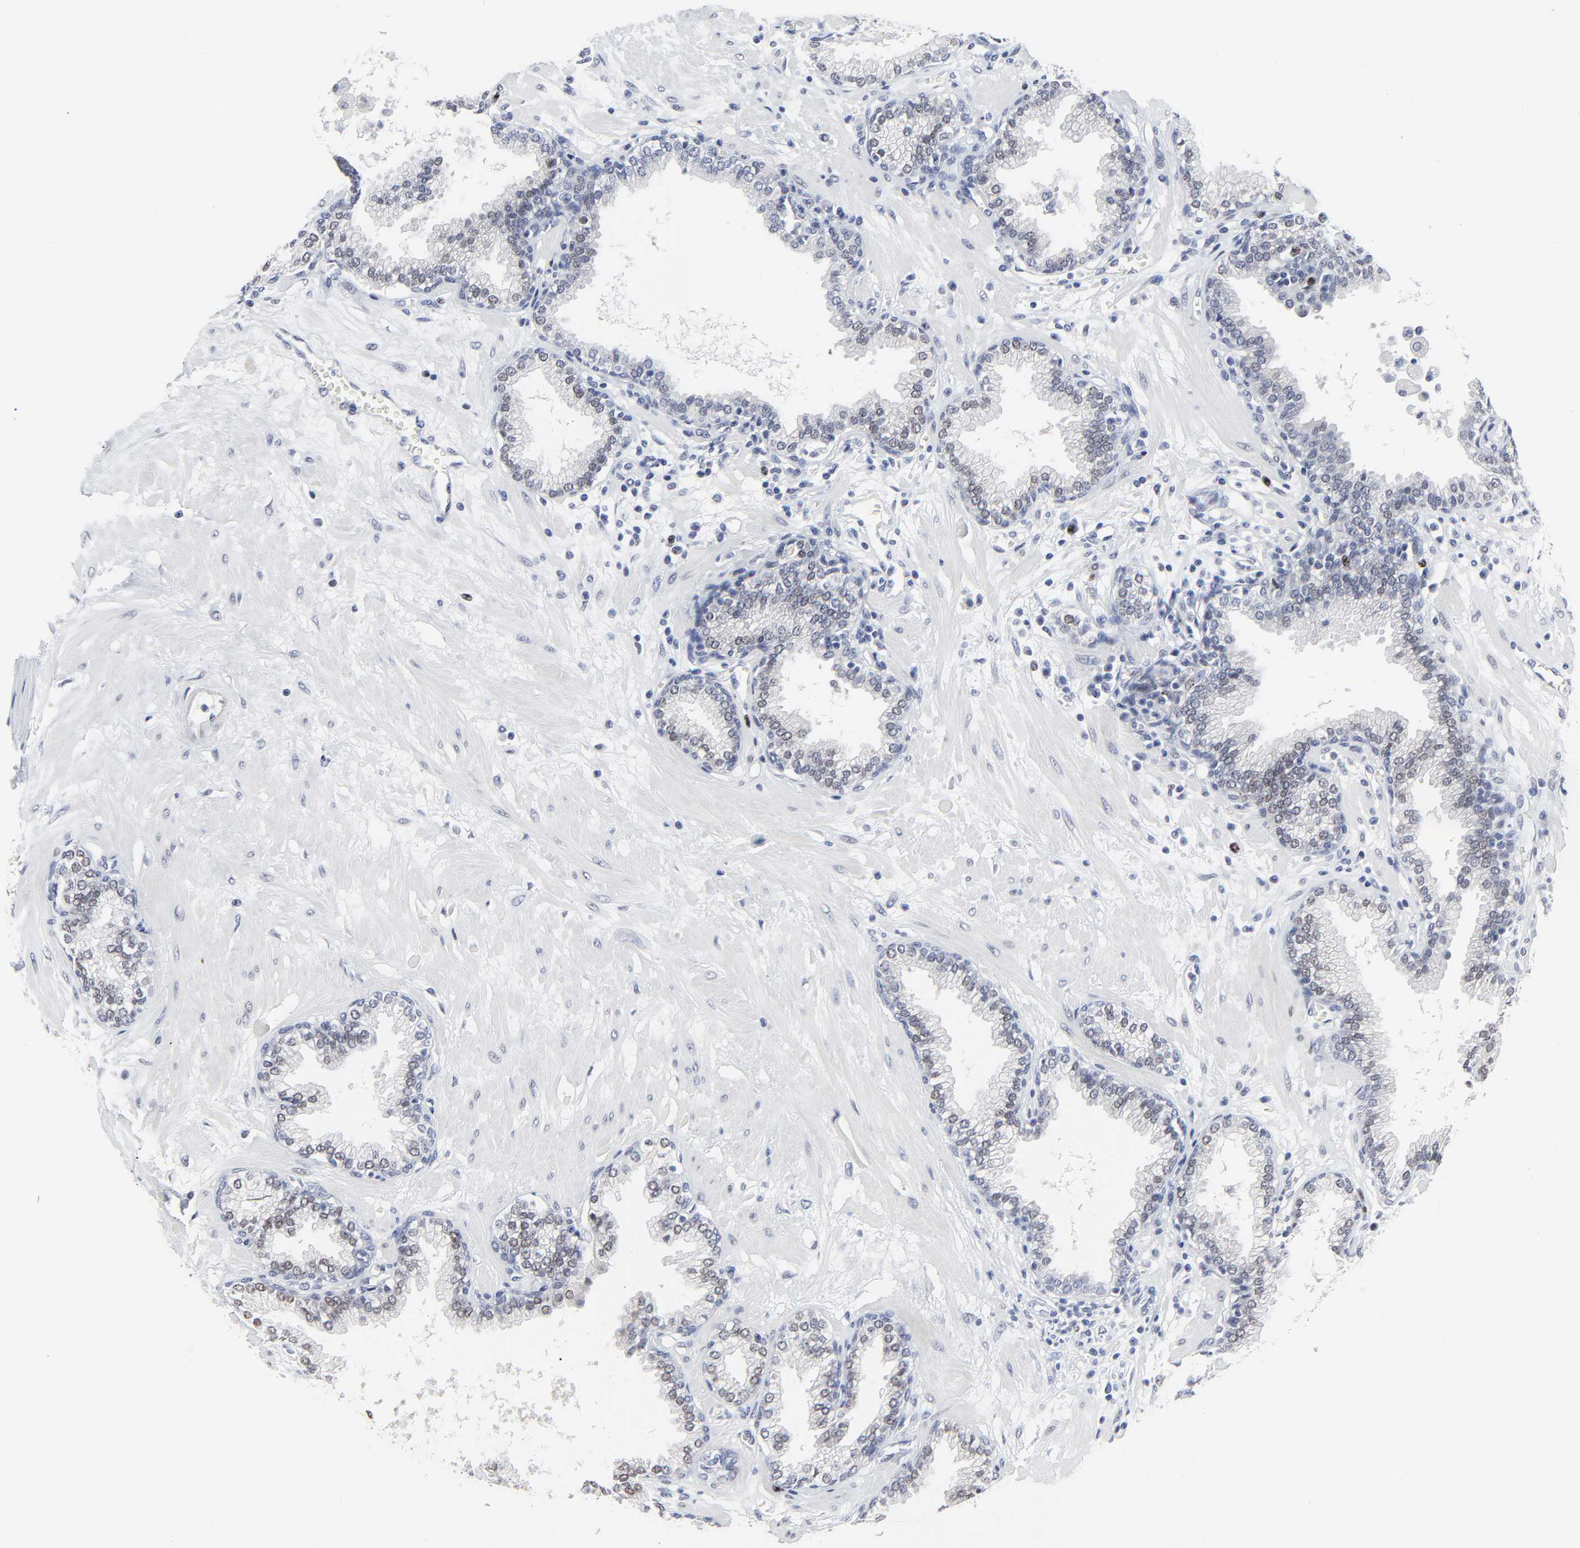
{"staining": {"intensity": "weak", "quantity": "<25%", "location": "nuclear"}, "tissue": "prostate", "cell_type": "Glandular cells", "image_type": "normal", "snomed": [{"axis": "morphology", "description": "Normal tissue, NOS"}, {"axis": "topography", "description": "Prostate"}], "caption": "An image of prostate stained for a protein demonstrates no brown staining in glandular cells. (DAB IHC visualized using brightfield microscopy, high magnification).", "gene": "ZNF589", "patient": {"sex": "male", "age": 64}}